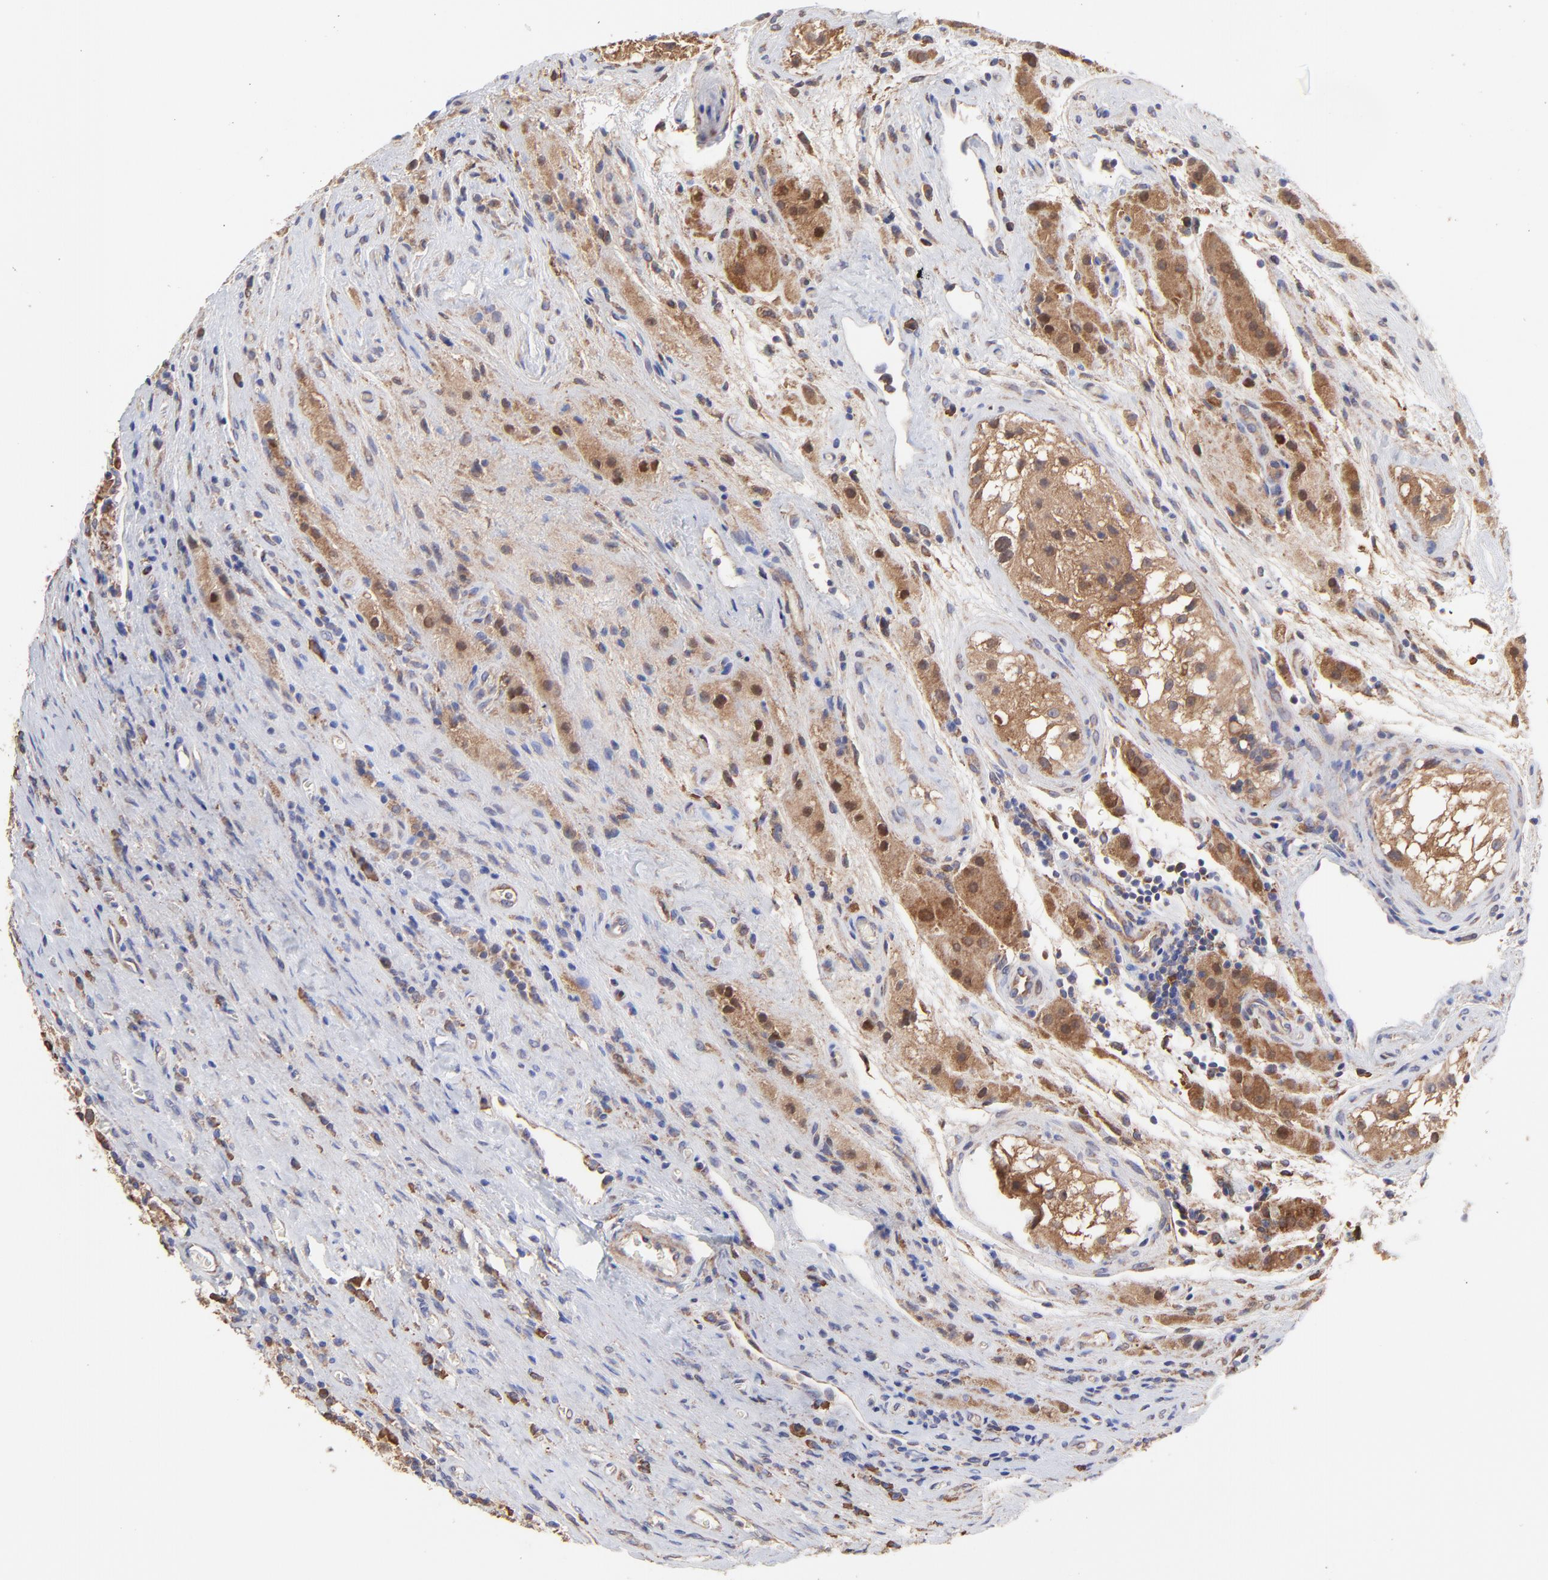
{"staining": {"intensity": "moderate", "quantity": ">75%", "location": "cytoplasmic/membranous"}, "tissue": "testis cancer", "cell_type": "Tumor cells", "image_type": "cancer", "snomed": [{"axis": "morphology", "description": "Seminoma, NOS"}, {"axis": "topography", "description": "Testis"}], "caption": "Immunohistochemistry (DAB (3,3'-diaminobenzidine)) staining of testis seminoma shows moderate cytoplasmic/membranous protein positivity in approximately >75% of tumor cells.", "gene": "PFKM", "patient": {"sex": "male", "age": 43}}